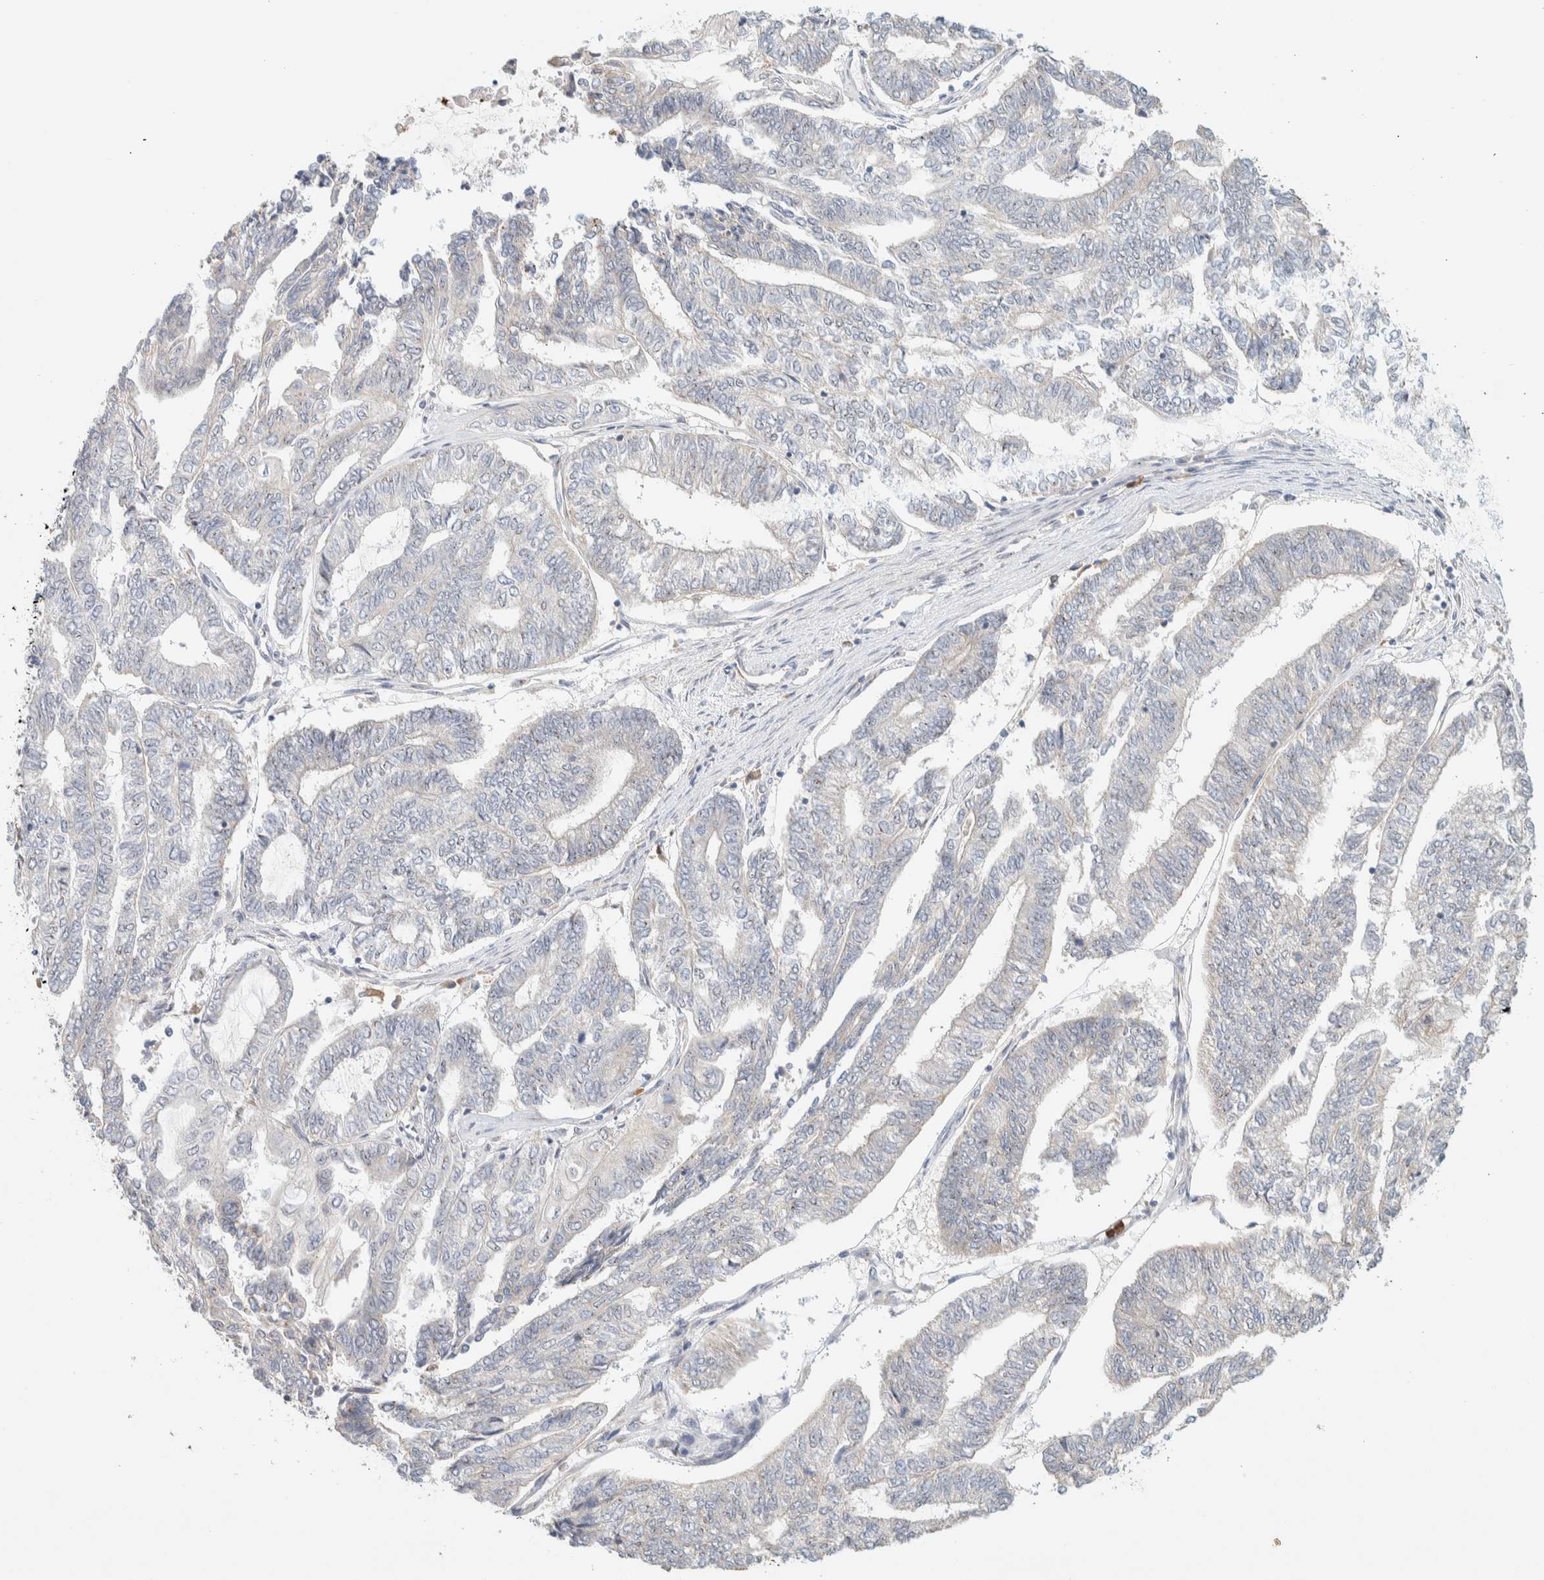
{"staining": {"intensity": "negative", "quantity": "none", "location": "none"}, "tissue": "endometrial cancer", "cell_type": "Tumor cells", "image_type": "cancer", "snomed": [{"axis": "morphology", "description": "Adenocarcinoma, NOS"}, {"axis": "topography", "description": "Uterus"}, {"axis": "topography", "description": "Endometrium"}], "caption": "An immunohistochemistry (IHC) histopathology image of adenocarcinoma (endometrial) is shown. There is no staining in tumor cells of adenocarcinoma (endometrial). Brightfield microscopy of IHC stained with DAB (3,3'-diaminobenzidine) (brown) and hematoxylin (blue), captured at high magnification.", "gene": "TTC3", "patient": {"sex": "female", "age": 70}}